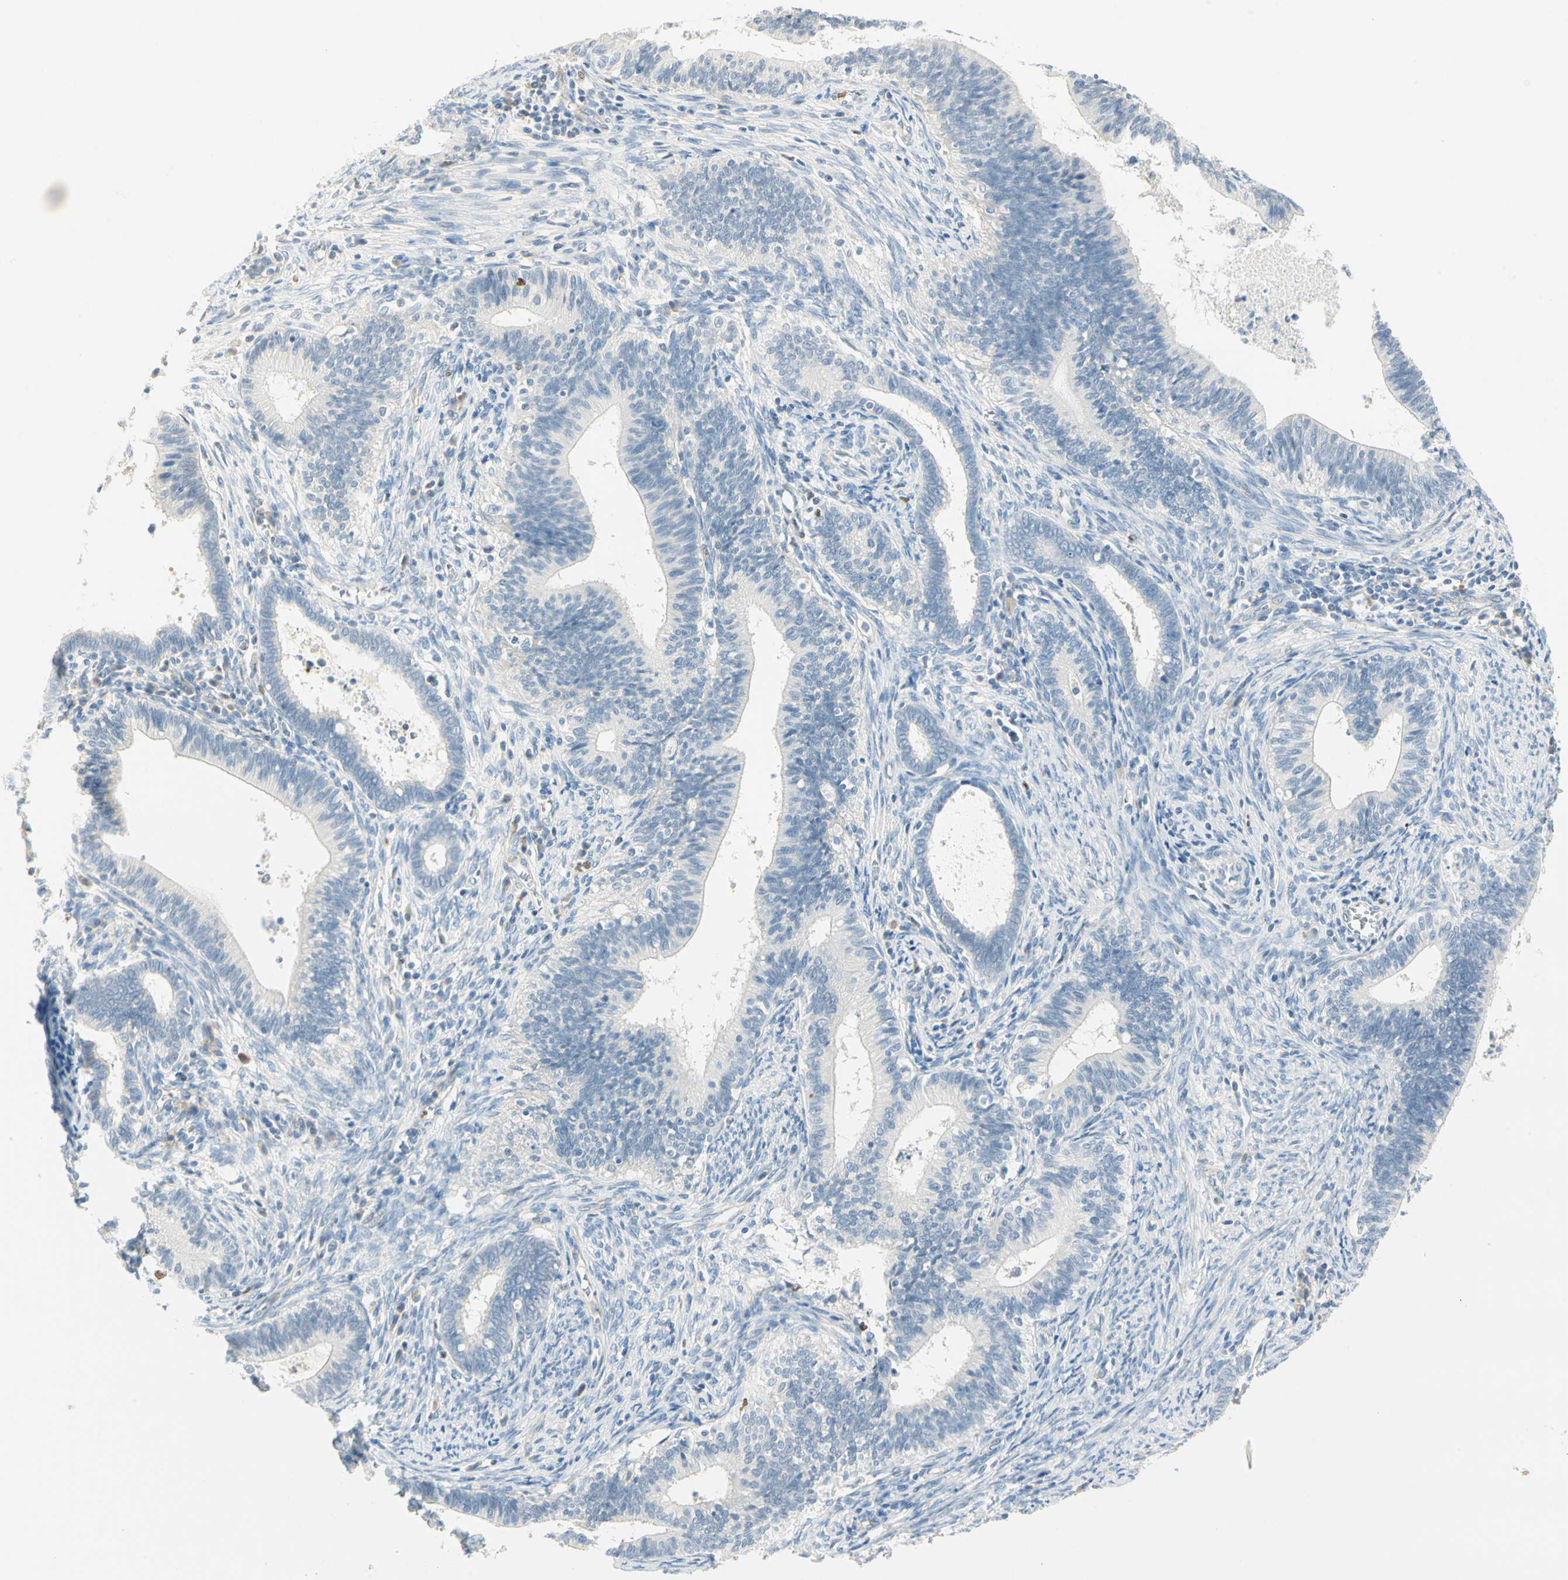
{"staining": {"intensity": "negative", "quantity": "none", "location": "none"}, "tissue": "cervical cancer", "cell_type": "Tumor cells", "image_type": "cancer", "snomed": [{"axis": "morphology", "description": "Adenocarcinoma, NOS"}, {"axis": "topography", "description": "Cervix"}], "caption": "Tumor cells show no significant protein positivity in adenocarcinoma (cervical).", "gene": "MLLT10", "patient": {"sex": "female", "age": 44}}